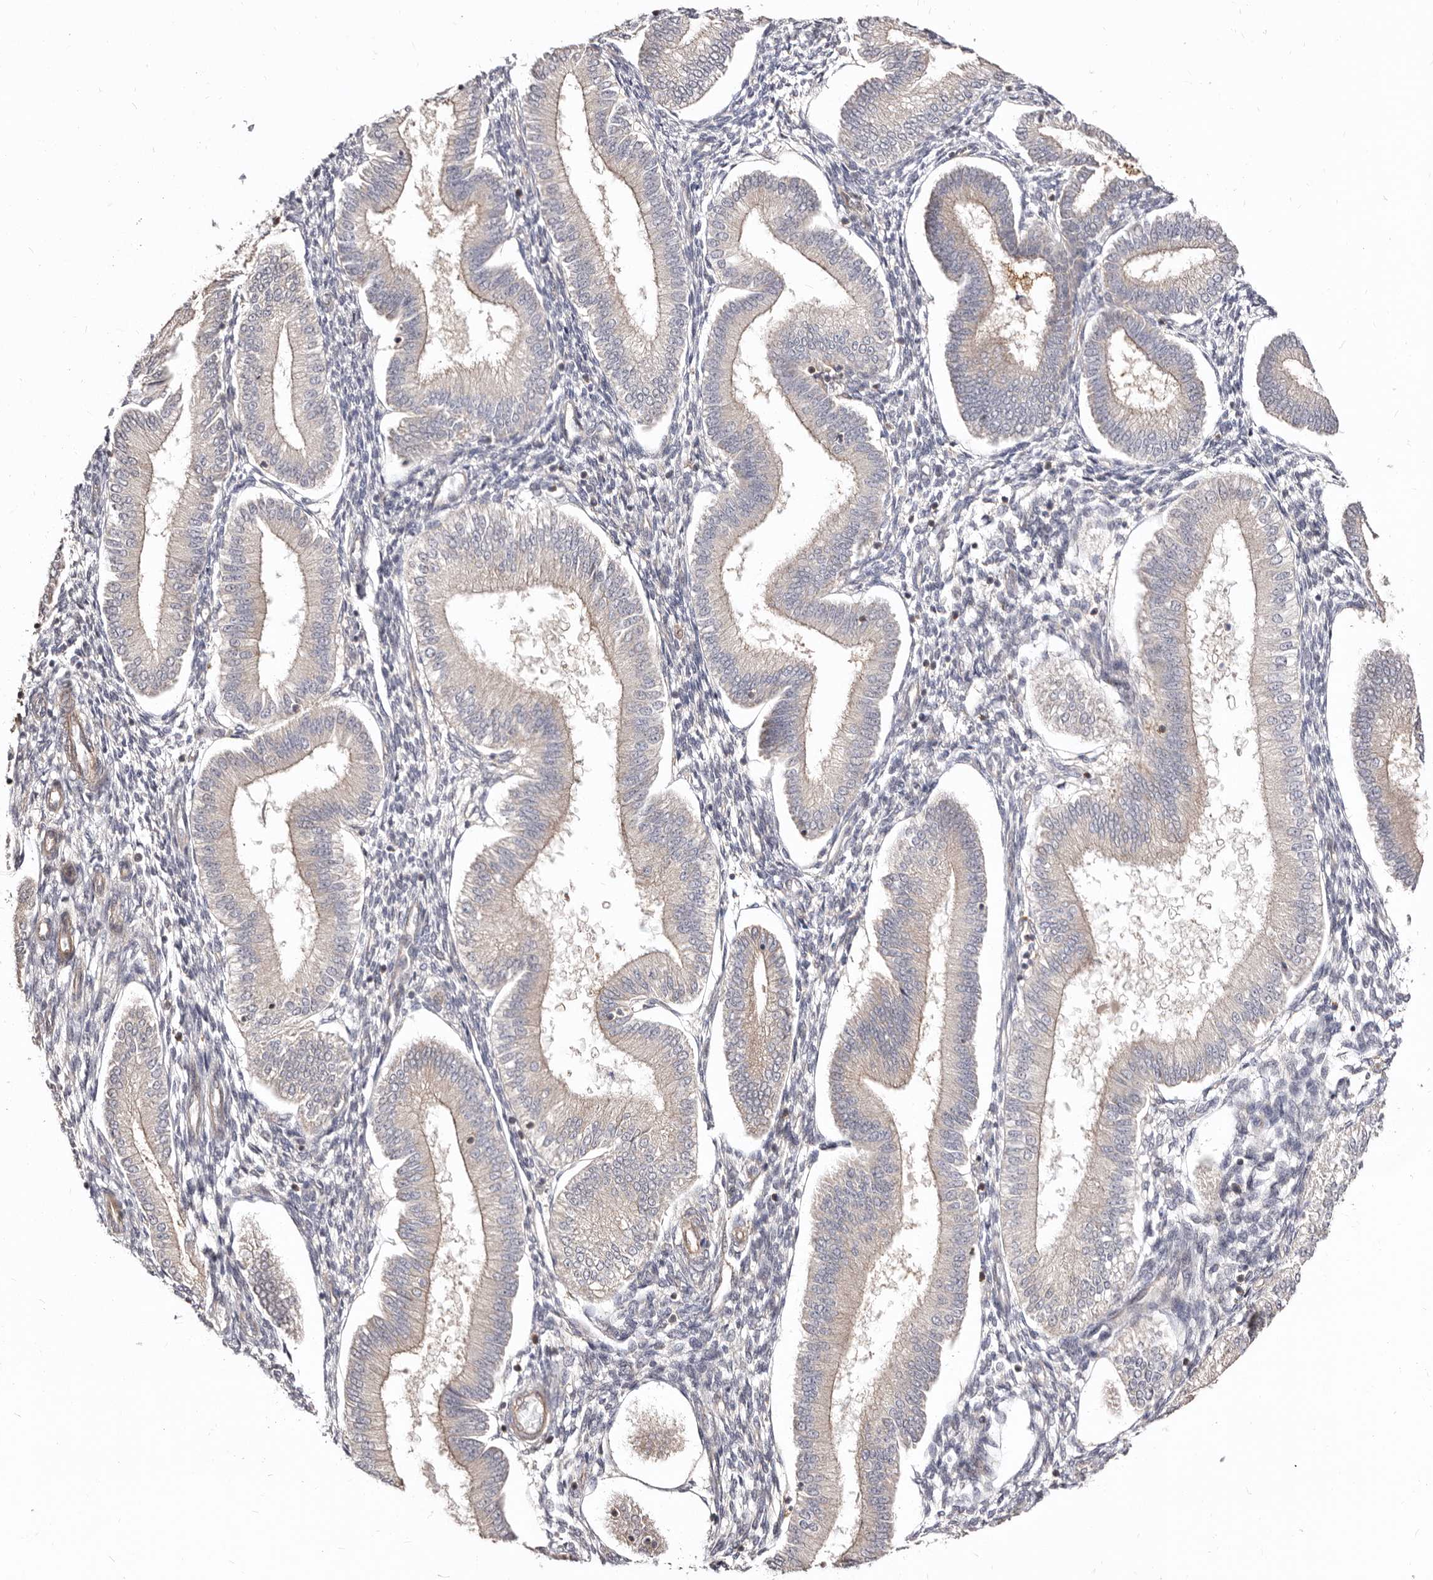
{"staining": {"intensity": "negative", "quantity": "none", "location": "none"}, "tissue": "endometrium", "cell_type": "Cells in endometrial stroma", "image_type": "normal", "snomed": [{"axis": "morphology", "description": "Normal tissue, NOS"}, {"axis": "topography", "description": "Endometrium"}], "caption": "Immunohistochemistry (IHC) of unremarkable human endometrium demonstrates no expression in cells in endometrial stroma. (DAB immunohistochemistry (IHC) visualized using brightfield microscopy, high magnification).", "gene": "GPATCH4", "patient": {"sex": "female", "age": 39}}